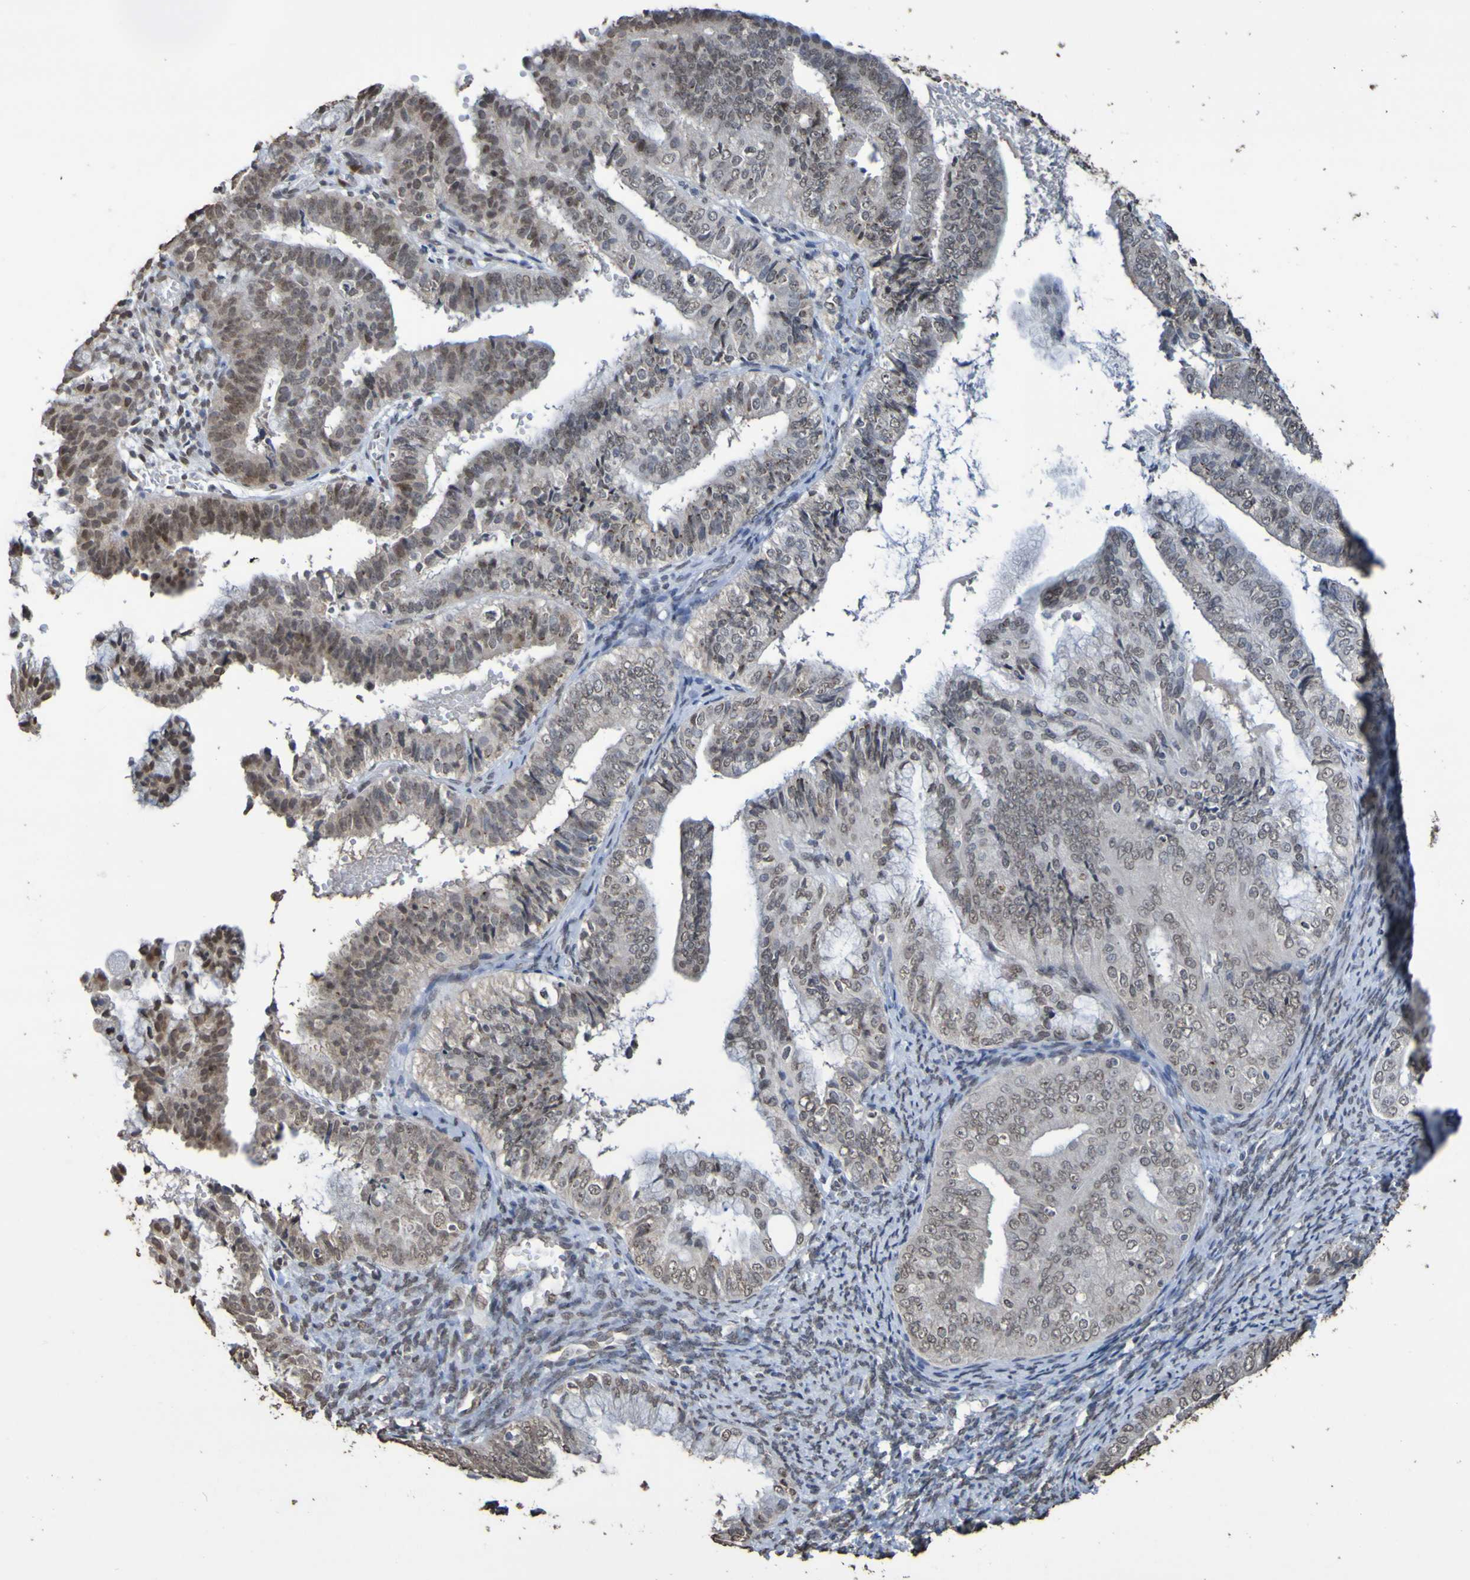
{"staining": {"intensity": "weak", "quantity": ">75%", "location": "nuclear"}, "tissue": "endometrial cancer", "cell_type": "Tumor cells", "image_type": "cancer", "snomed": [{"axis": "morphology", "description": "Adenocarcinoma, NOS"}, {"axis": "topography", "description": "Endometrium"}], "caption": "DAB (3,3'-diaminobenzidine) immunohistochemical staining of human endometrial adenocarcinoma exhibits weak nuclear protein staining in approximately >75% of tumor cells.", "gene": "ALKBH2", "patient": {"sex": "female", "age": 63}}